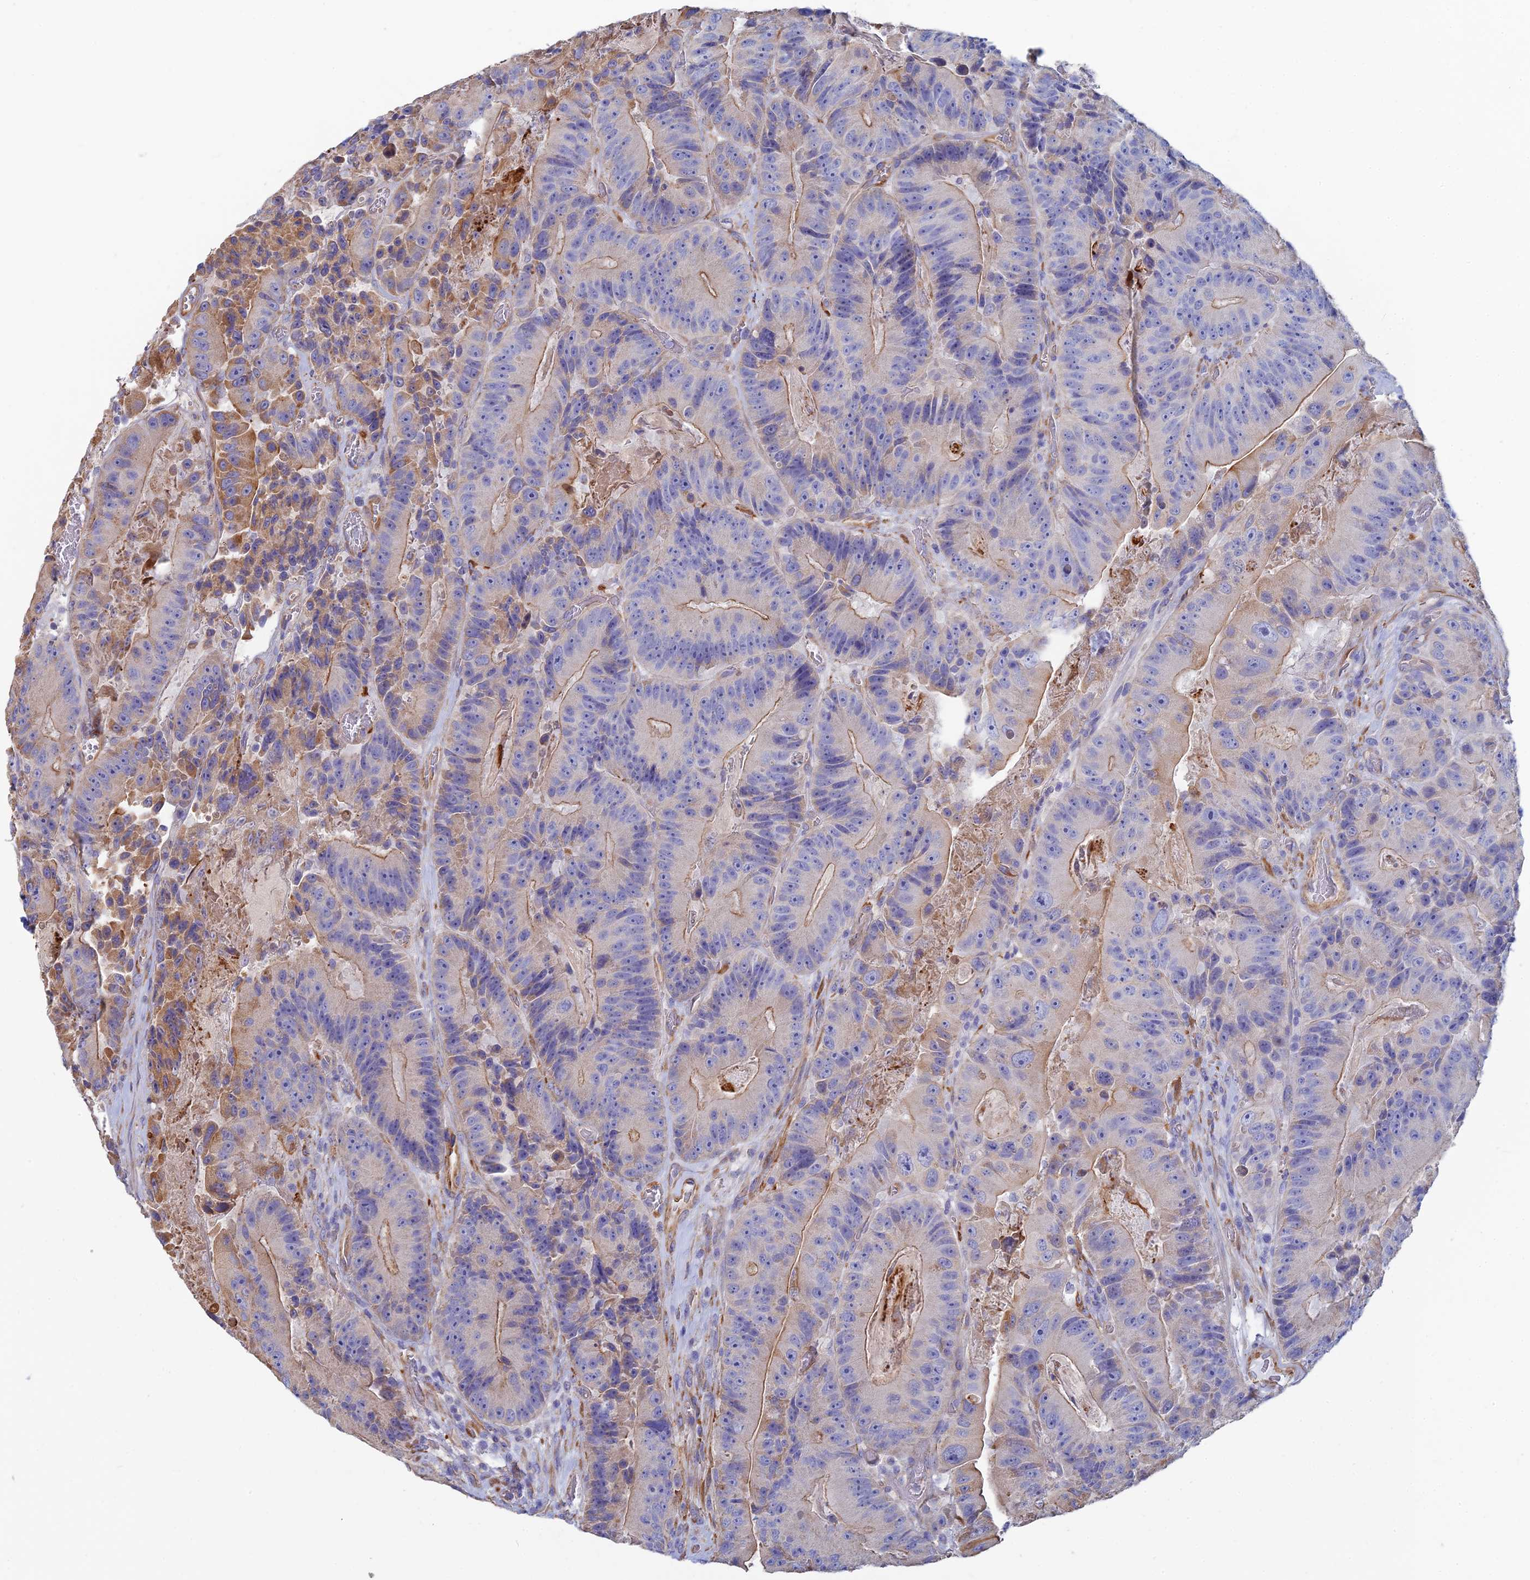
{"staining": {"intensity": "moderate", "quantity": "<25%", "location": "cytoplasmic/membranous"}, "tissue": "colorectal cancer", "cell_type": "Tumor cells", "image_type": "cancer", "snomed": [{"axis": "morphology", "description": "Adenocarcinoma, NOS"}, {"axis": "topography", "description": "Colon"}], "caption": "Immunohistochemical staining of human colorectal adenocarcinoma displays low levels of moderate cytoplasmic/membranous expression in approximately <25% of tumor cells. Nuclei are stained in blue.", "gene": "PCDHA5", "patient": {"sex": "female", "age": 86}}